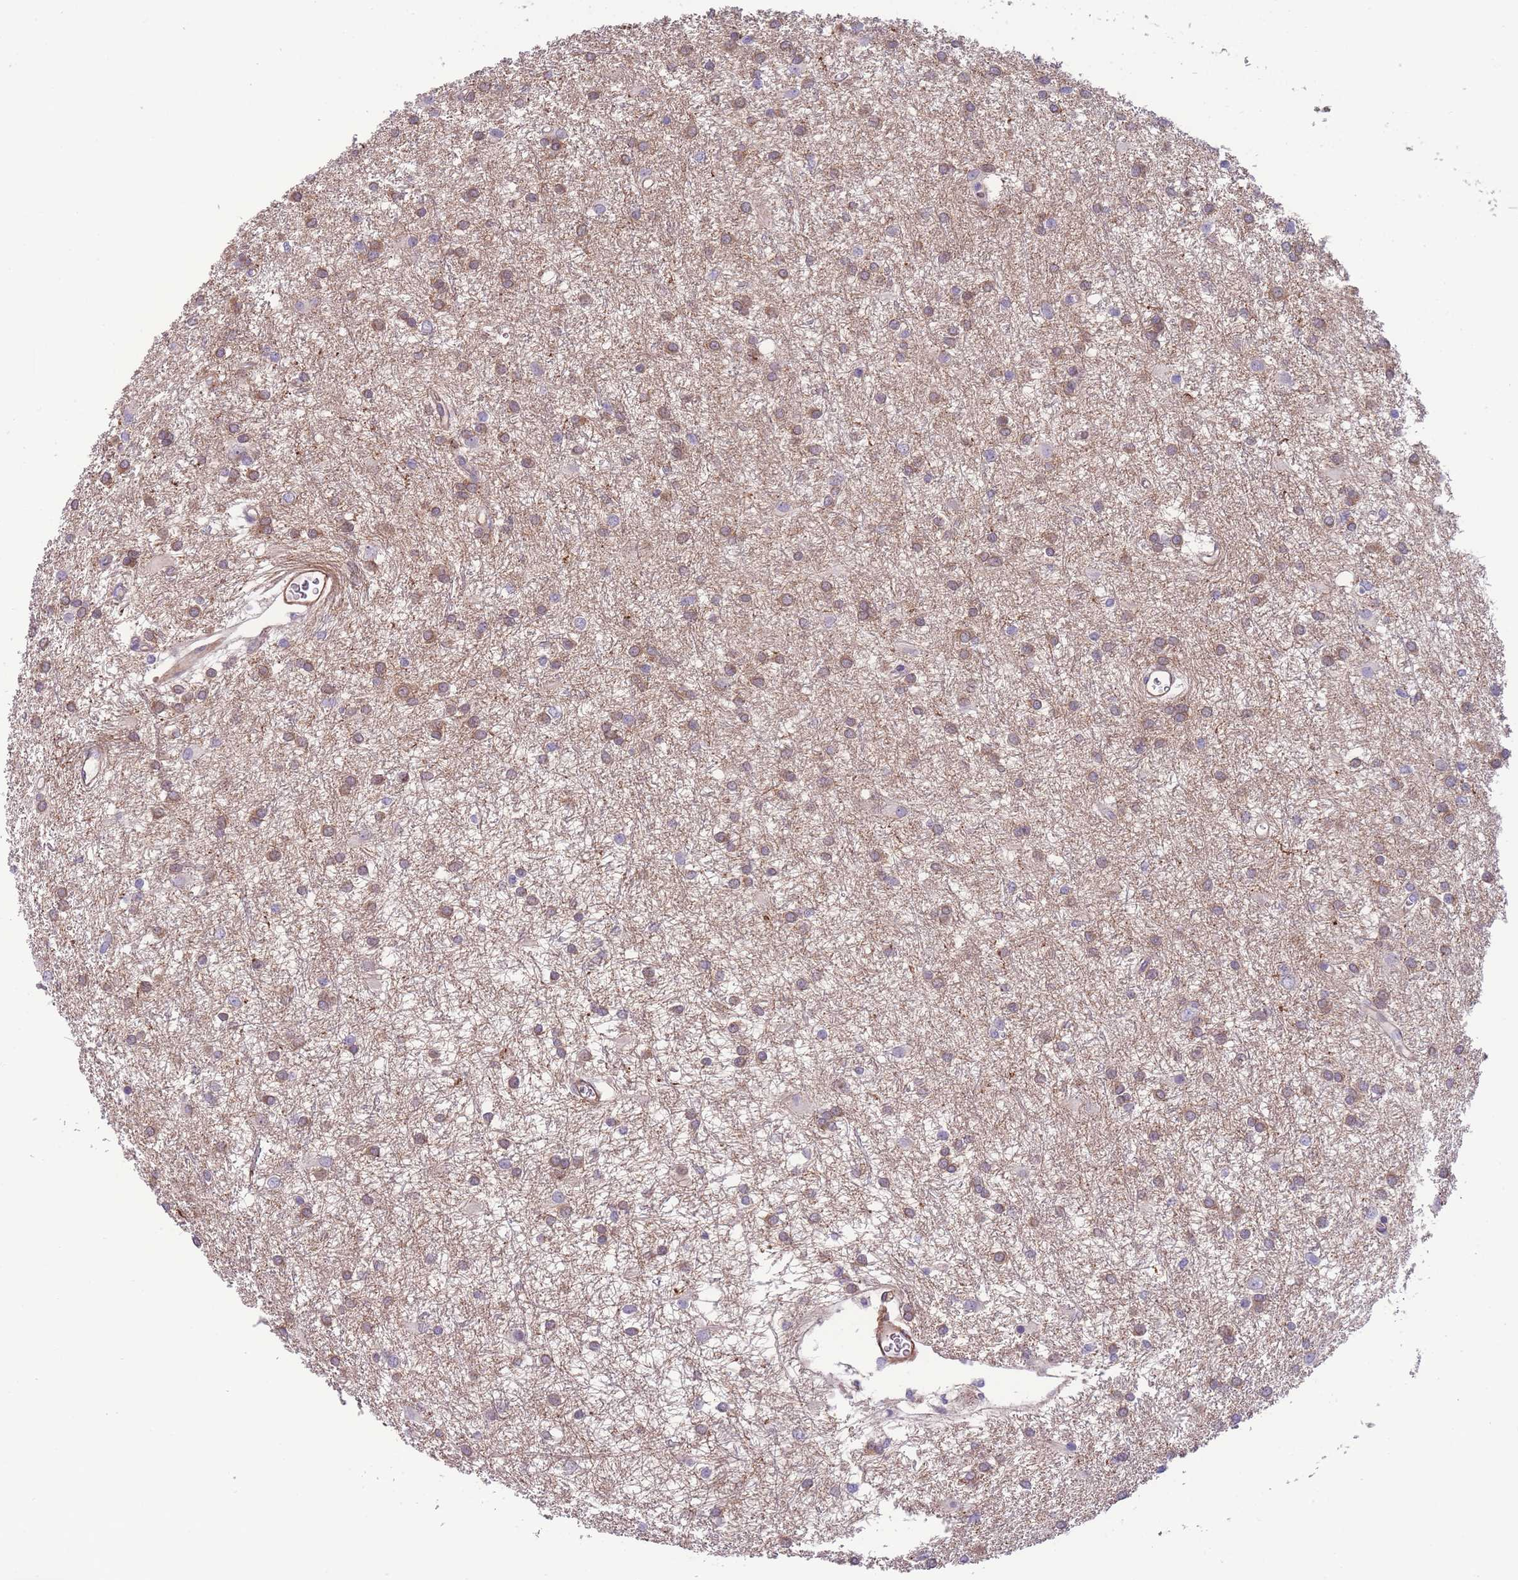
{"staining": {"intensity": "weak", "quantity": ">75%", "location": "cytoplasmic/membranous"}, "tissue": "glioma", "cell_type": "Tumor cells", "image_type": "cancer", "snomed": [{"axis": "morphology", "description": "Glioma, malignant, High grade"}, {"axis": "topography", "description": "Brain"}], "caption": "Immunohistochemistry staining of malignant high-grade glioma, which demonstrates low levels of weak cytoplasmic/membranous expression in about >75% of tumor cells indicating weak cytoplasmic/membranous protein positivity. The staining was performed using DAB (brown) for protein detection and nuclei were counterstained in hematoxylin (blue).", "gene": "FAM124A", "patient": {"sex": "female", "age": 50}}